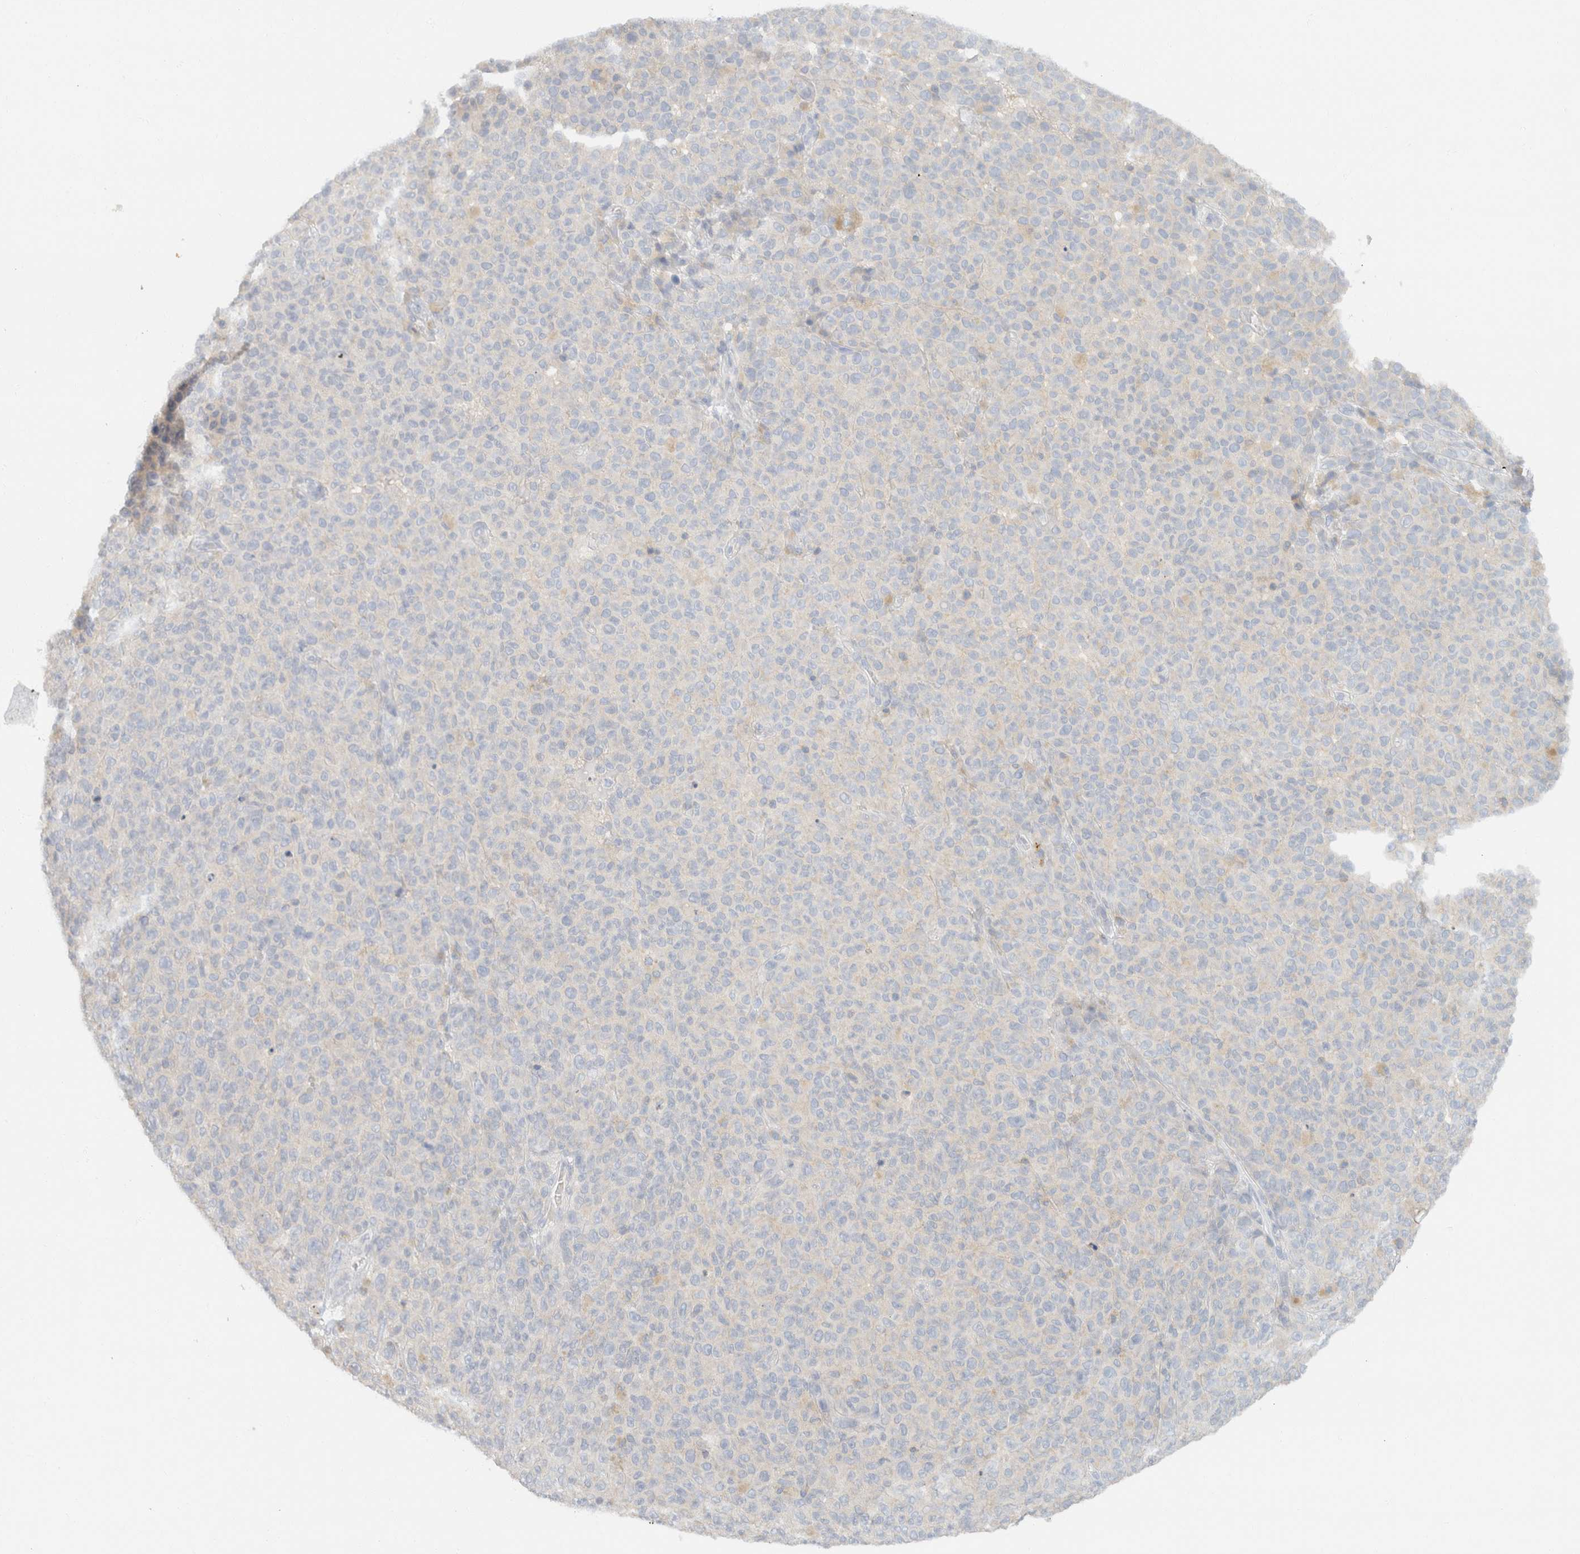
{"staining": {"intensity": "negative", "quantity": "none", "location": "none"}, "tissue": "melanoma", "cell_type": "Tumor cells", "image_type": "cancer", "snomed": [{"axis": "morphology", "description": "Malignant melanoma, NOS"}, {"axis": "topography", "description": "Skin"}], "caption": "Image shows no protein staining in tumor cells of malignant melanoma tissue.", "gene": "SH3GLB2", "patient": {"sex": "female", "age": 82}}